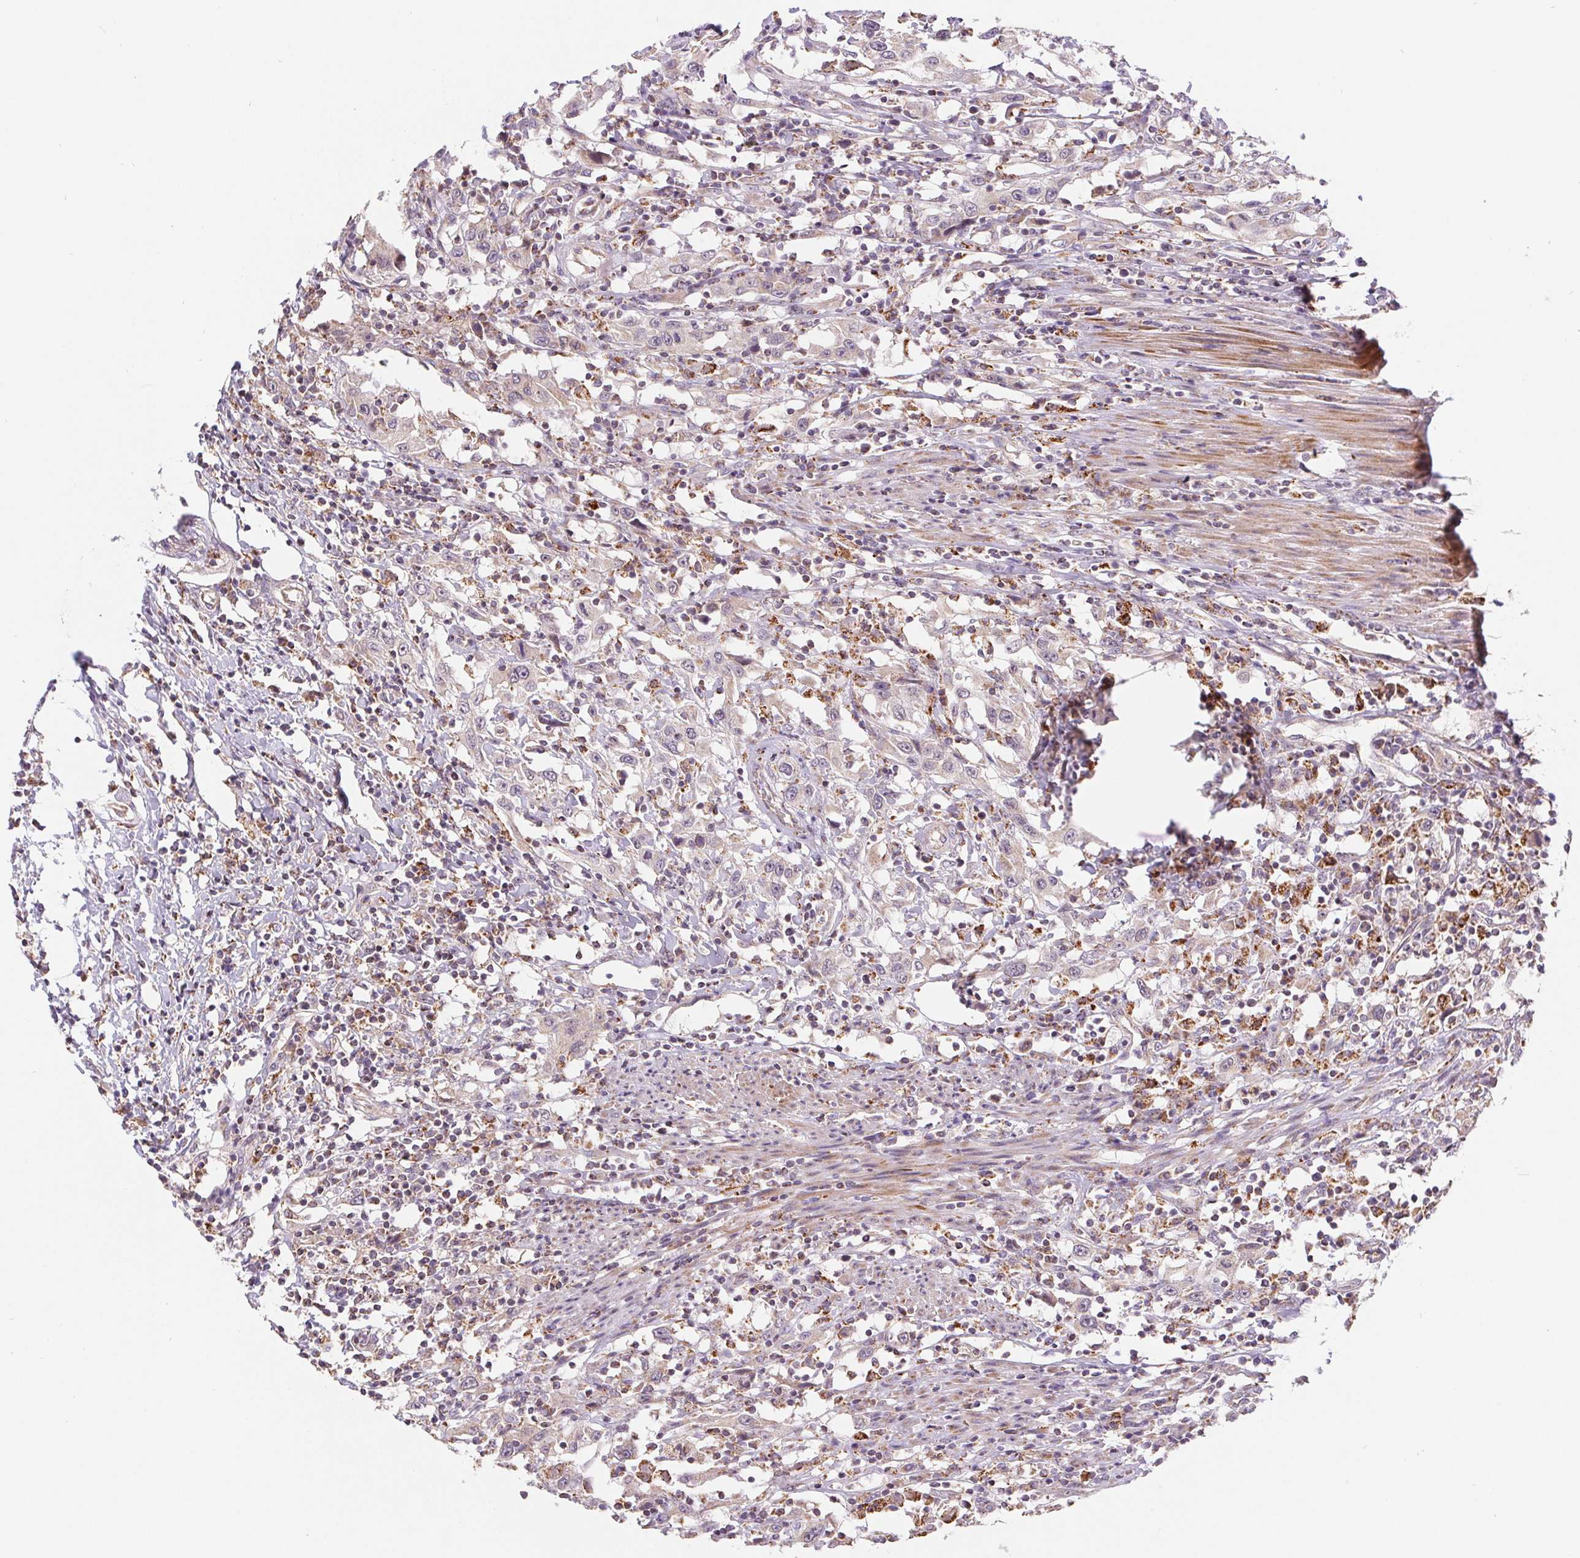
{"staining": {"intensity": "negative", "quantity": "none", "location": "none"}, "tissue": "urothelial cancer", "cell_type": "Tumor cells", "image_type": "cancer", "snomed": [{"axis": "morphology", "description": "Urothelial carcinoma, High grade"}, {"axis": "topography", "description": "Urinary bladder"}], "caption": "An image of human high-grade urothelial carcinoma is negative for staining in tumor cells.", "gene": "EMC6", "patient": {"sex": "male", "age": 61}}